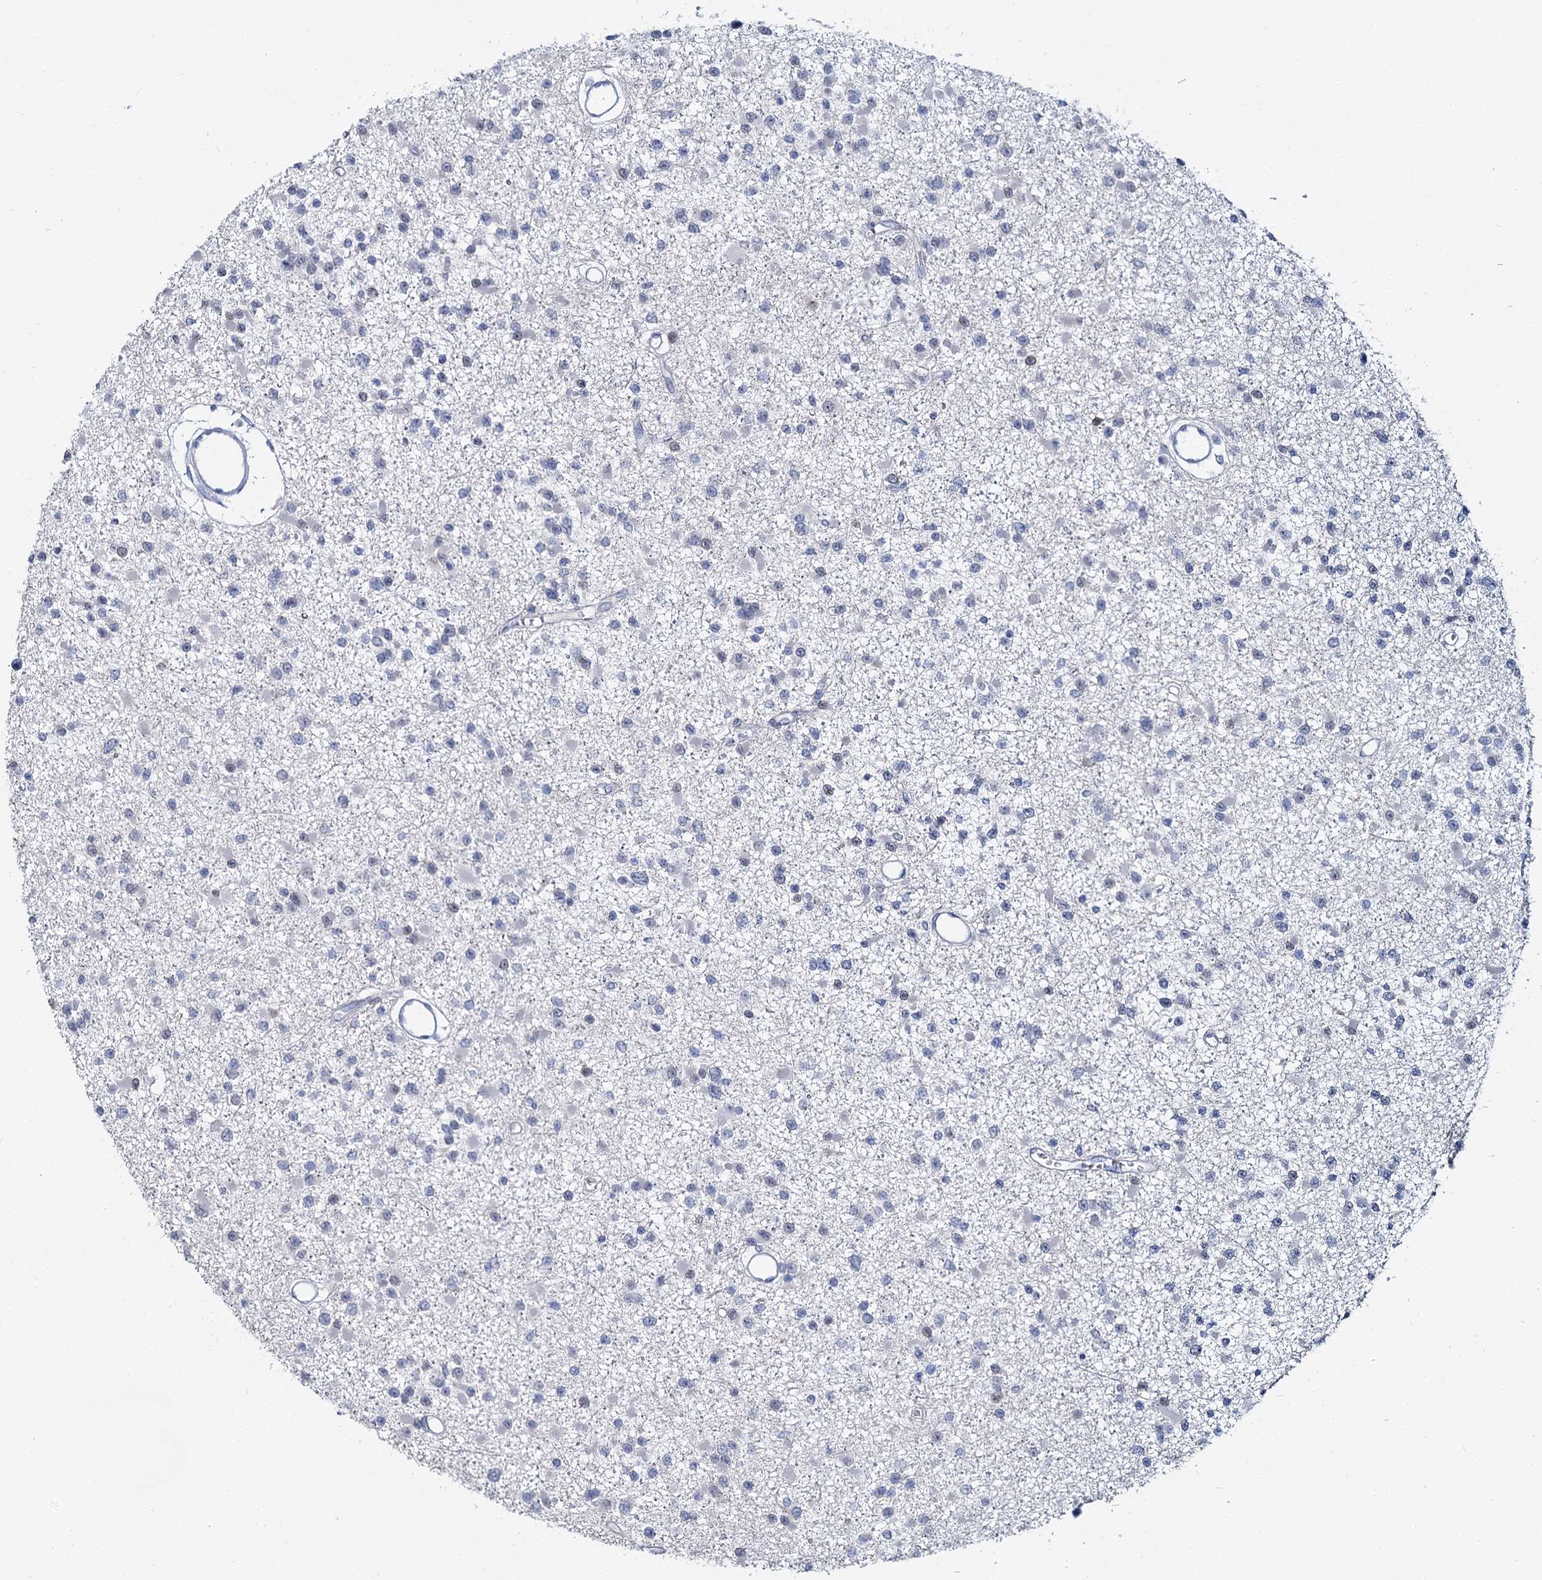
{"staining": {"intensity": "negative", "quantity": "none", "location": "none"}, "tissue": "glioma", "cell_type": "Tumor cells", "image_type": "cancer", "snomed": [{"axis": "morphology", "description": "Glioma, malignant, Low grade"}, {"axis": "topography", "description": "Brain"}], "caption": "Immunohistochemistry (IHC) of low-grade glioma (malignant) displays no positivity in tumor cells.", "gene": "ACRBP", "patient": {"sex": "female", "age": 22}}